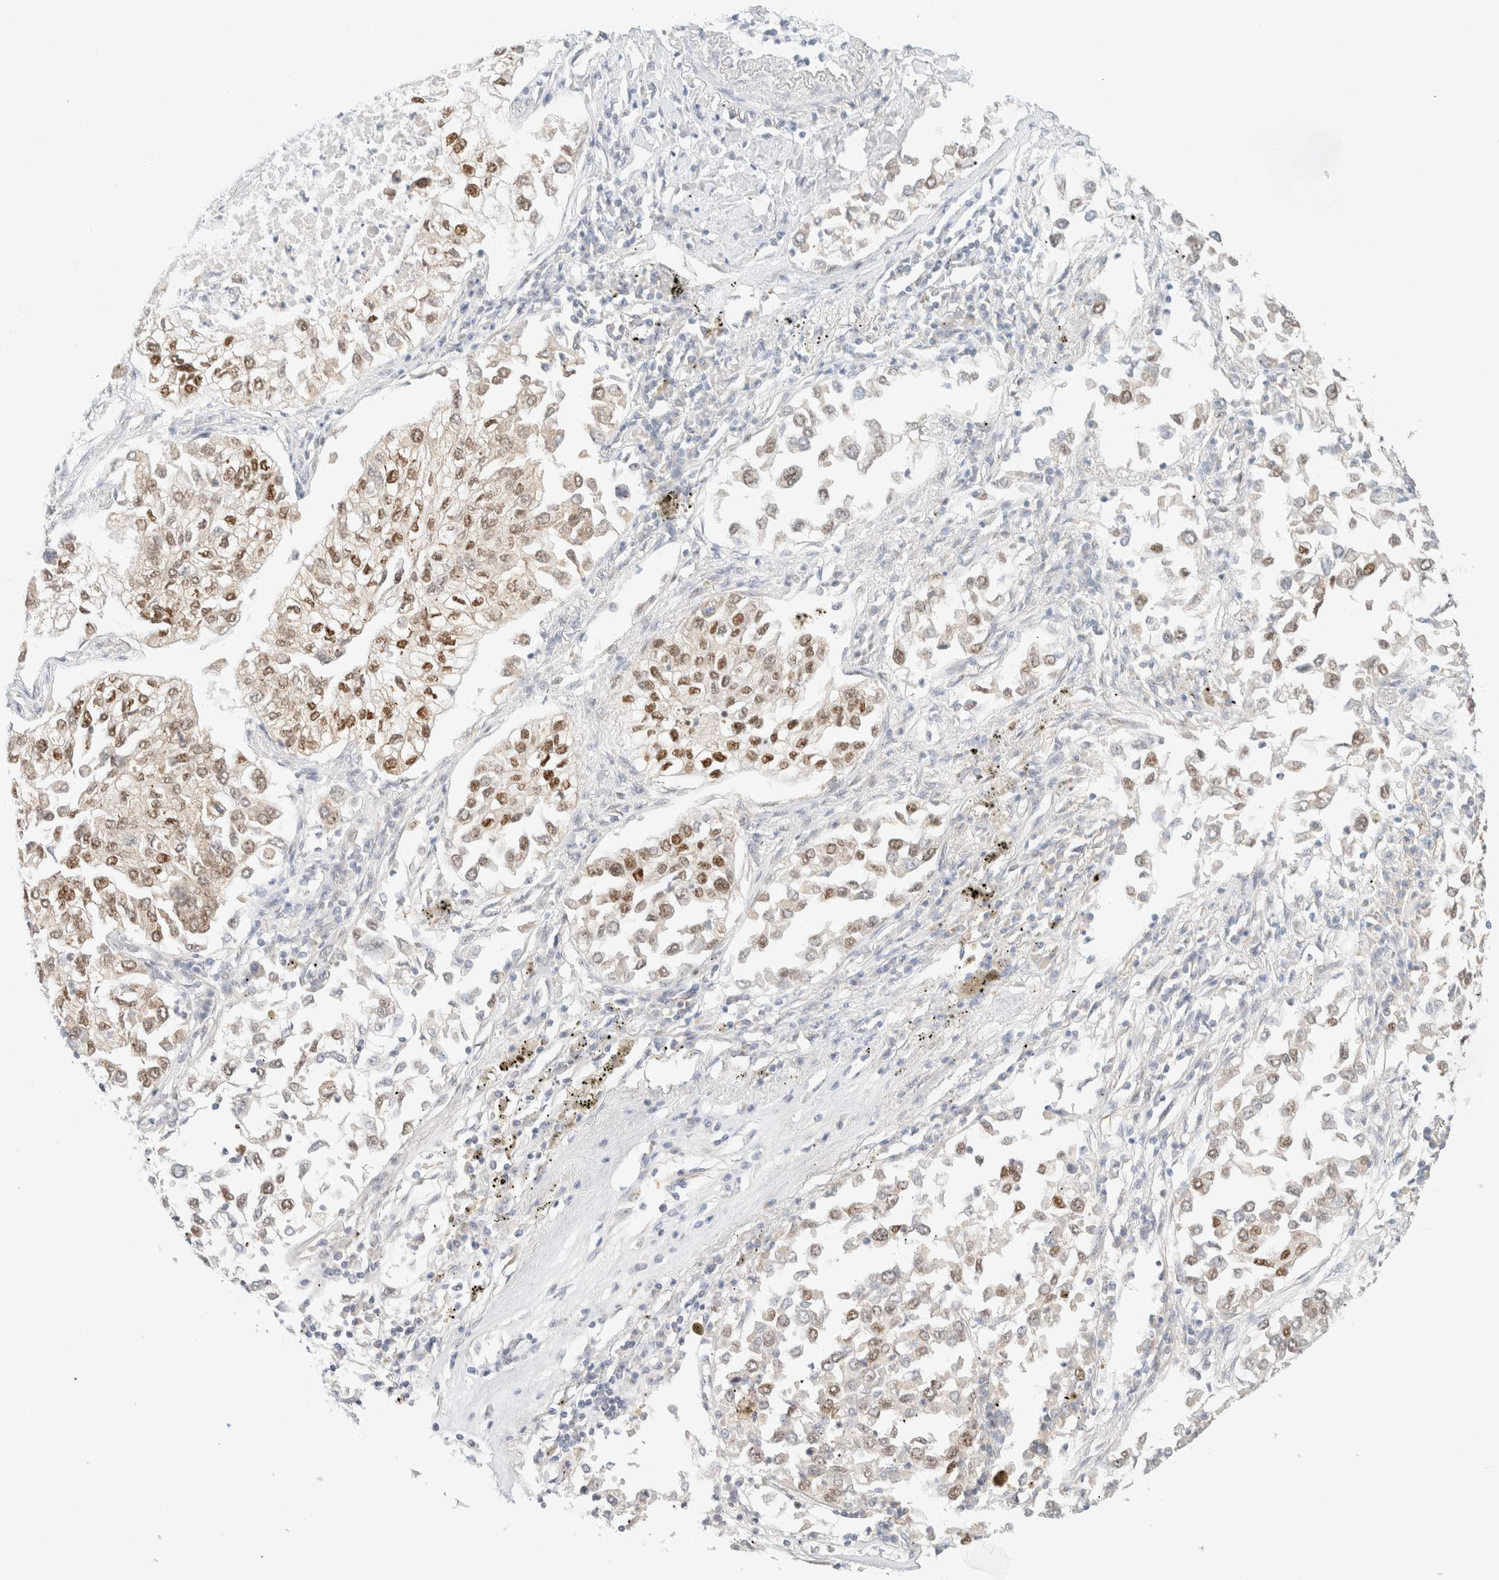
{"staining": {"intensity": "strong", "quantity": "25%-75%", "location": "nuclear"}, "tissue": "lung cancer", "cell_type": "Tumor cells", "image_type": "cancer", "snomed": [{"axis": "morphology", "description": "Inflammation, NOS"}, {"axis": "morphology", "description": "Adenocarcinoma, NOS"}, {"axis": "topography", "description": "Lung"}], "caption": "A histopathology image of lung adenocarcinoma stained for a protein displays strong nuclear brown staining in tumor cells. (DAB IHC, brown staining for protein, blue staining for nuclei).", "gene": "ZNF768", "patient": {"sex": "male", "age": 63}}